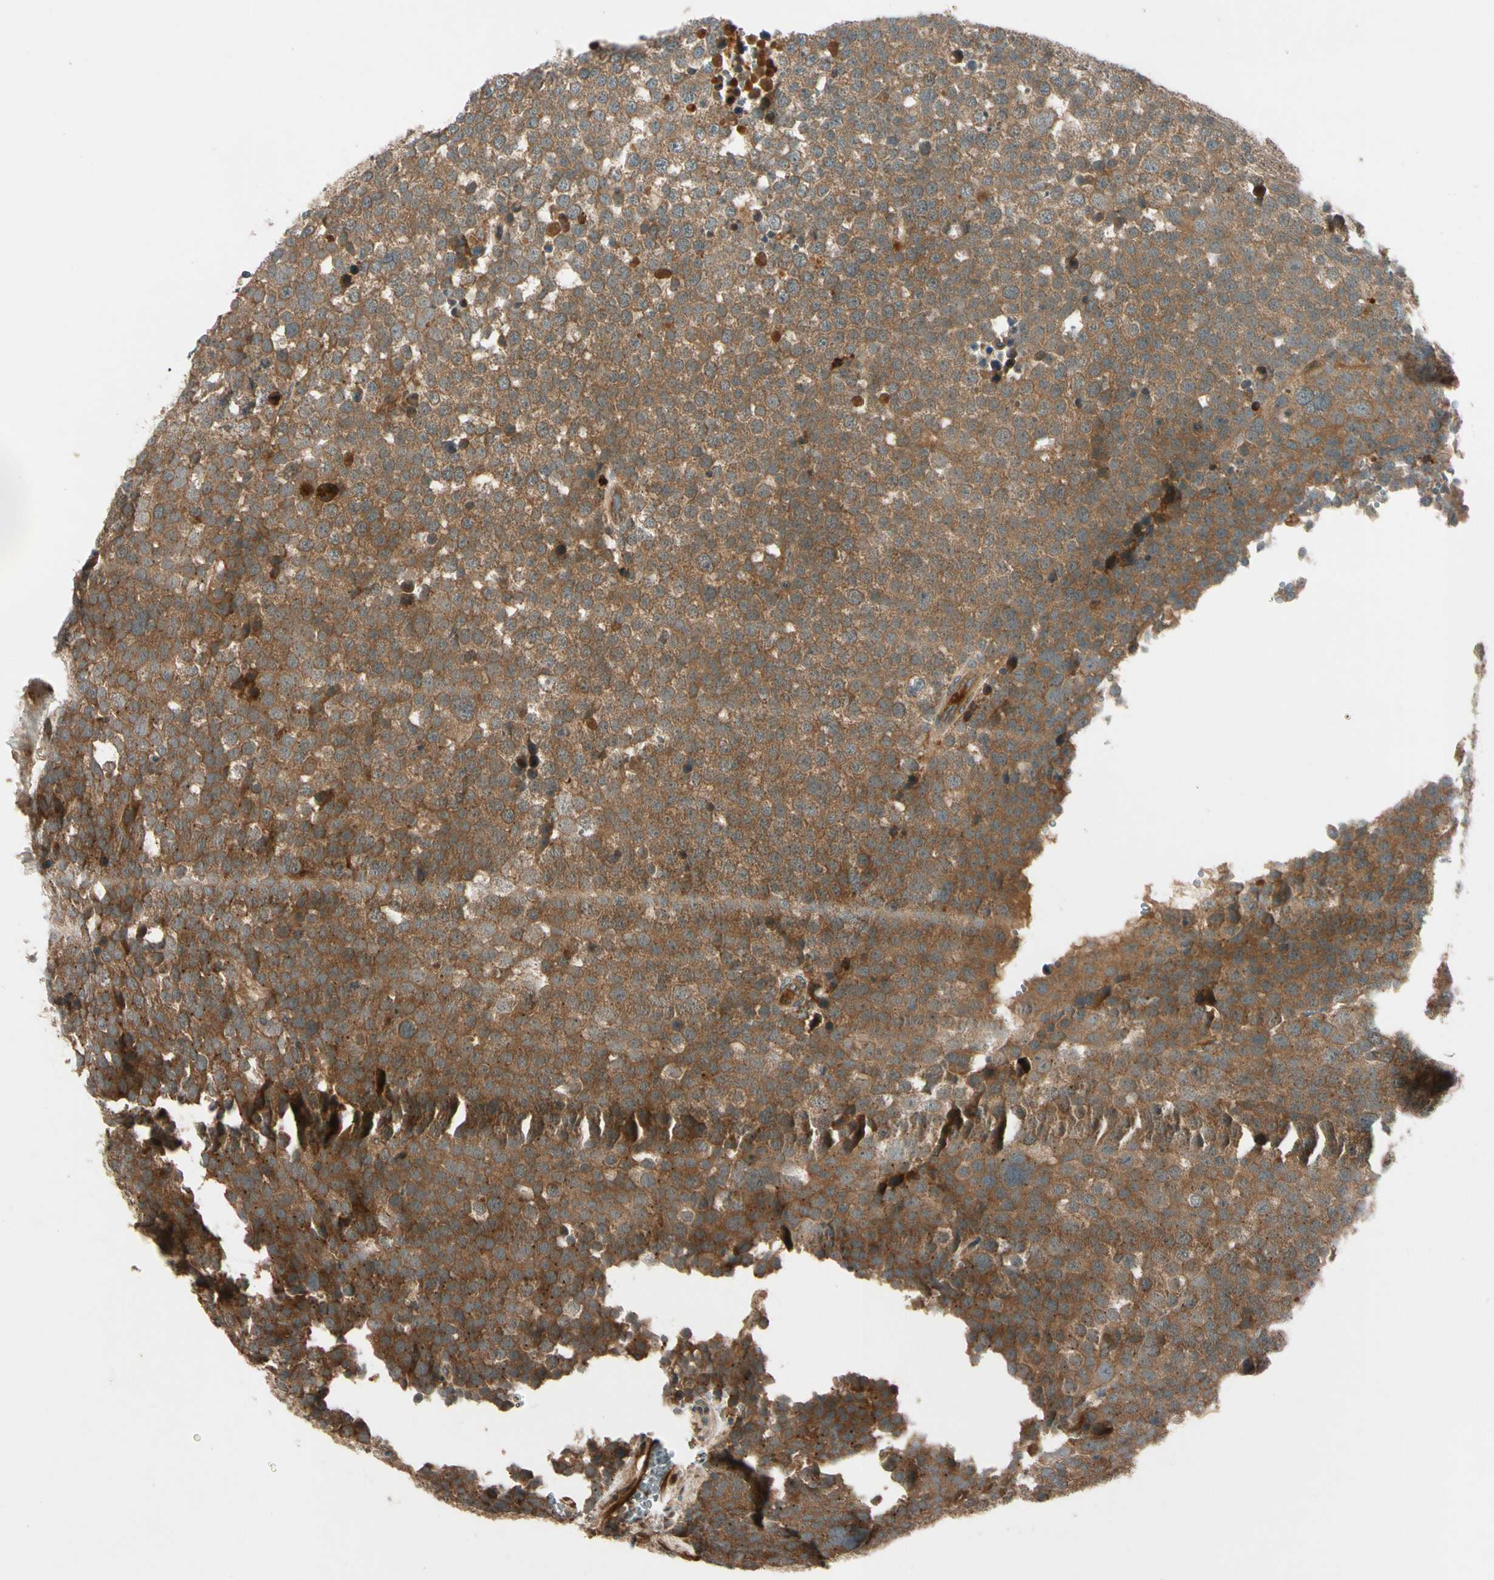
{"staining": {"intensity": "strong", "quantity": ">75%", "location": "cytoplasmic/membranous"}, "tissue": "testis cancer", "cell_type": "Tumor cells", "image_type": "cancer", "snomed": [{"axis": "morphology", "description": "Seminoma, NOS"}, {"axis": "topography", "description": "Testis"}], "caption": "Immunohistochemistry of testis seminoma displays high levels of strong cytoplasmic/membranous expression in about >75% of tumor cells. (Stains: DAB in brown, nuclei in blue, Microscopy: brightfield microscopy at high magnification).", "gene": "ACVR1C", "patient": {"sex": "male", "age": 71}}